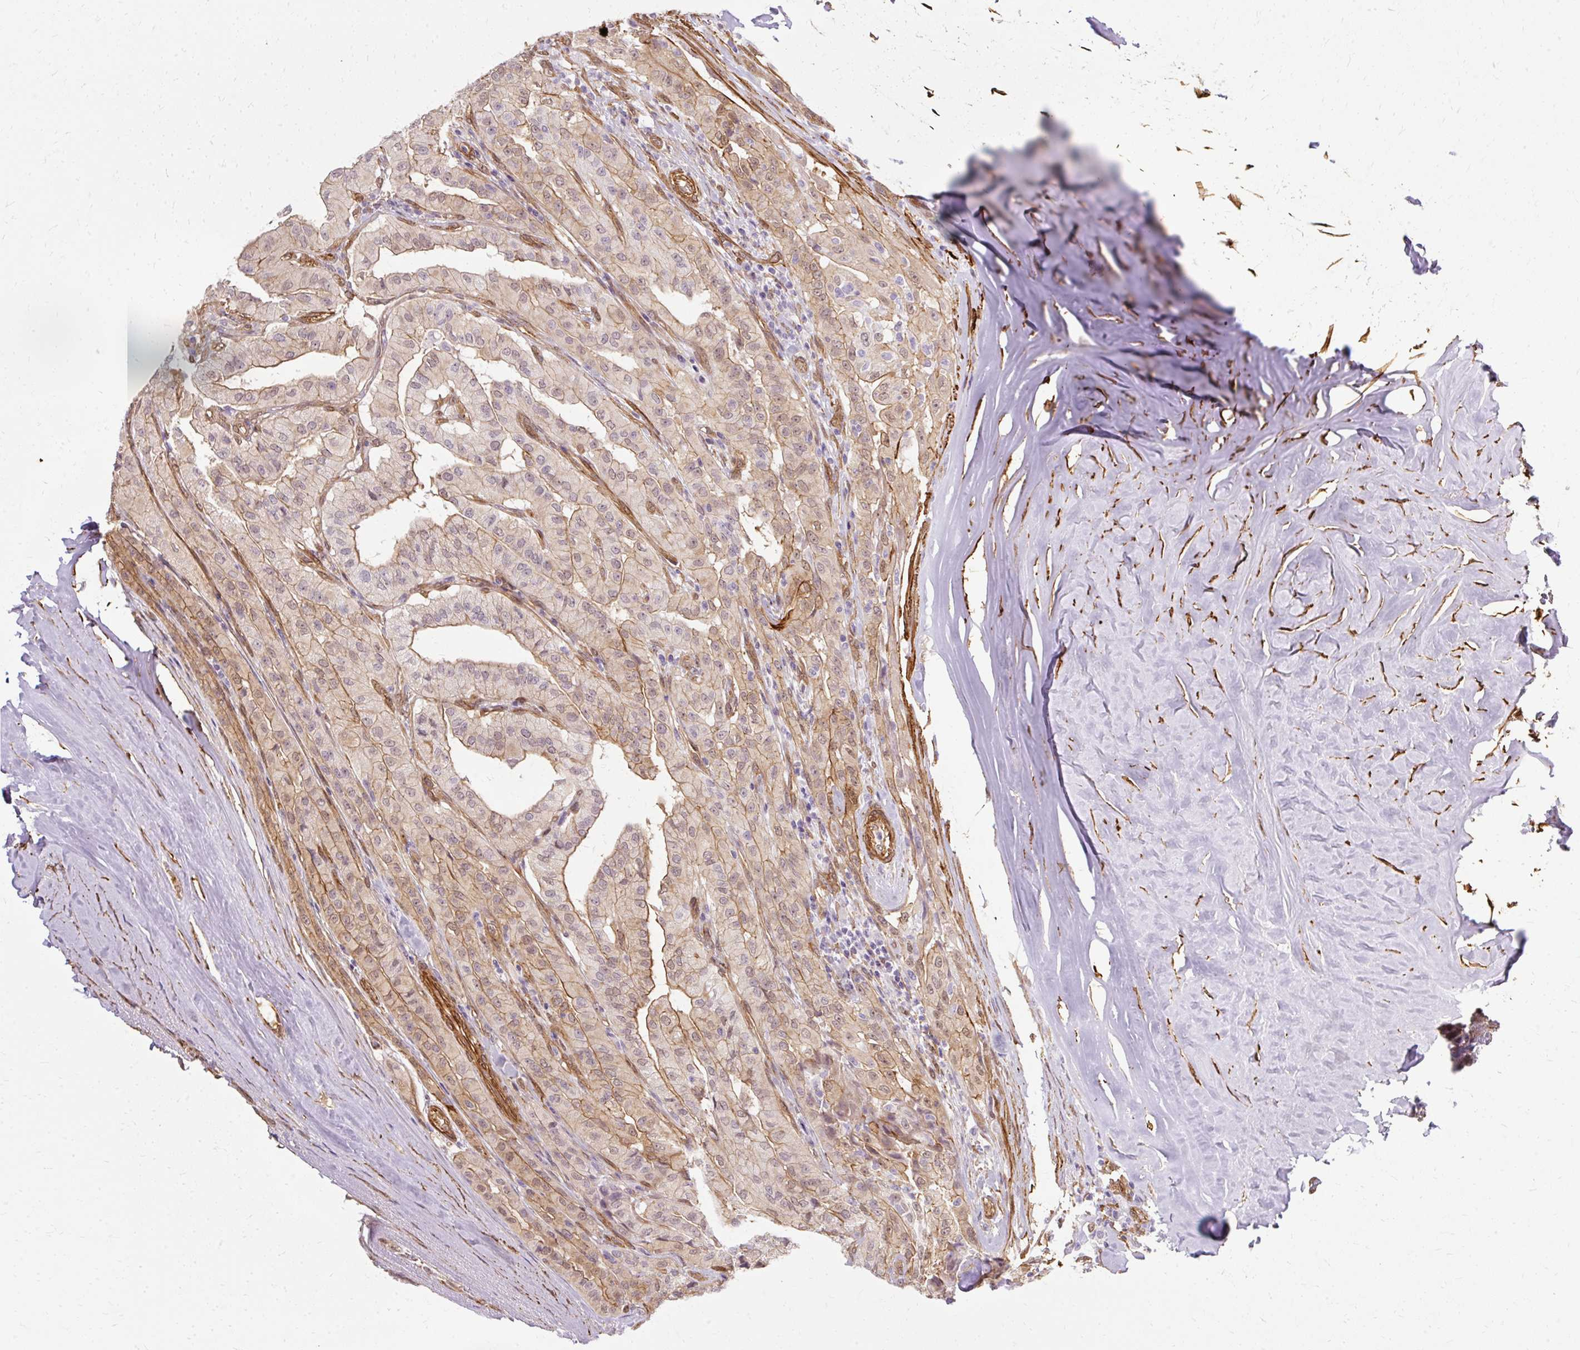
{"staining": {"intensity": "weak", "quantity": "25%-75%", "location": "cytoplasmic/membranous,nuclear"}, "tissue": "thyroid cancer", "cell_type": "Tumor cells", "image_type": "cancer", "snomed": [{"axis": "morphology", "description": "Papillary adenocarcinoma, NOS"}, {"axis": "topography", "description": "Thyroid gland"}], "caption": "Papillary adenocarcinoma (thyroid) stained with IHC demonstrates weak cytoplasmic/membranous and nuclear positivity in approximately 25%-75% of tumor cells. The protein is stained brown, and the nuclei are stained in blue (DAB IHC with brightfield microscopy, high magnification).", "gene": "CNN3", "patient": {"sex": "female", "age": 59}}